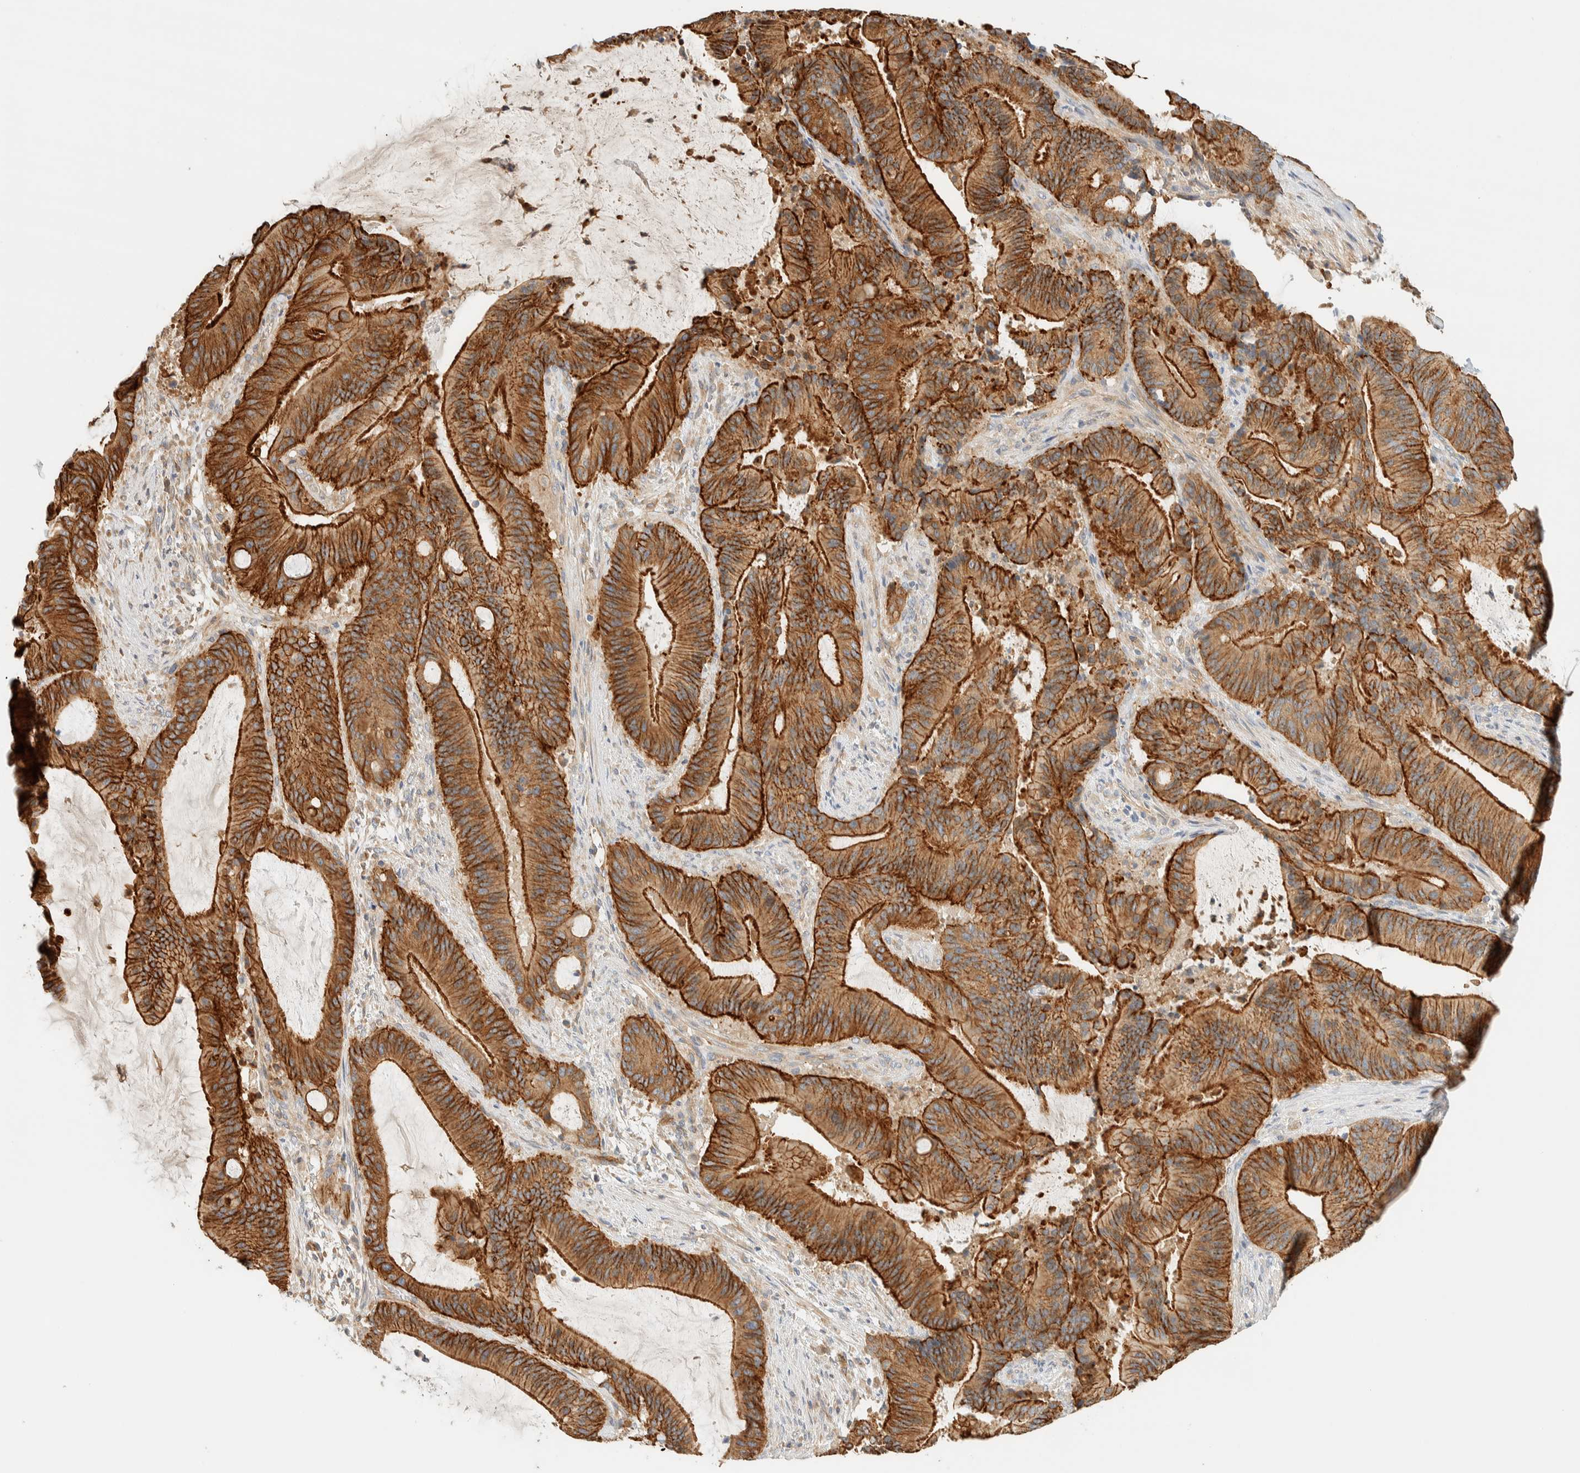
{"staining": {"intensity": "moderate", "quantity": ">75%", "location": "cytoplasmic/membranous"}, "tissue": "liver cancer", "cell_type": "Tumor cells", "image_type": "cancer", "snomed": [{"axis": "morphology", "description": "Normal tissue, NOS"}, {"axis": "morphology", "description": "Cholangiocarcinoma"}, {"axis": "topography", "description": "Liver"}, {"axis": "topography", "description": "Peripheral nerve tissue"}], "caption": "DAB (3,3'-diaminobenzidine) immunohistochemical staining of human liver cancer (cholangiocarcinoma) shows moderate cytoplasmic/membranous protein expression in about >75% of tumor cells. (Brightfield microscopy of DAB IHC at high magnification).", "gene": "LIMA1", "patient": {"sex": "female", "age": 73}}